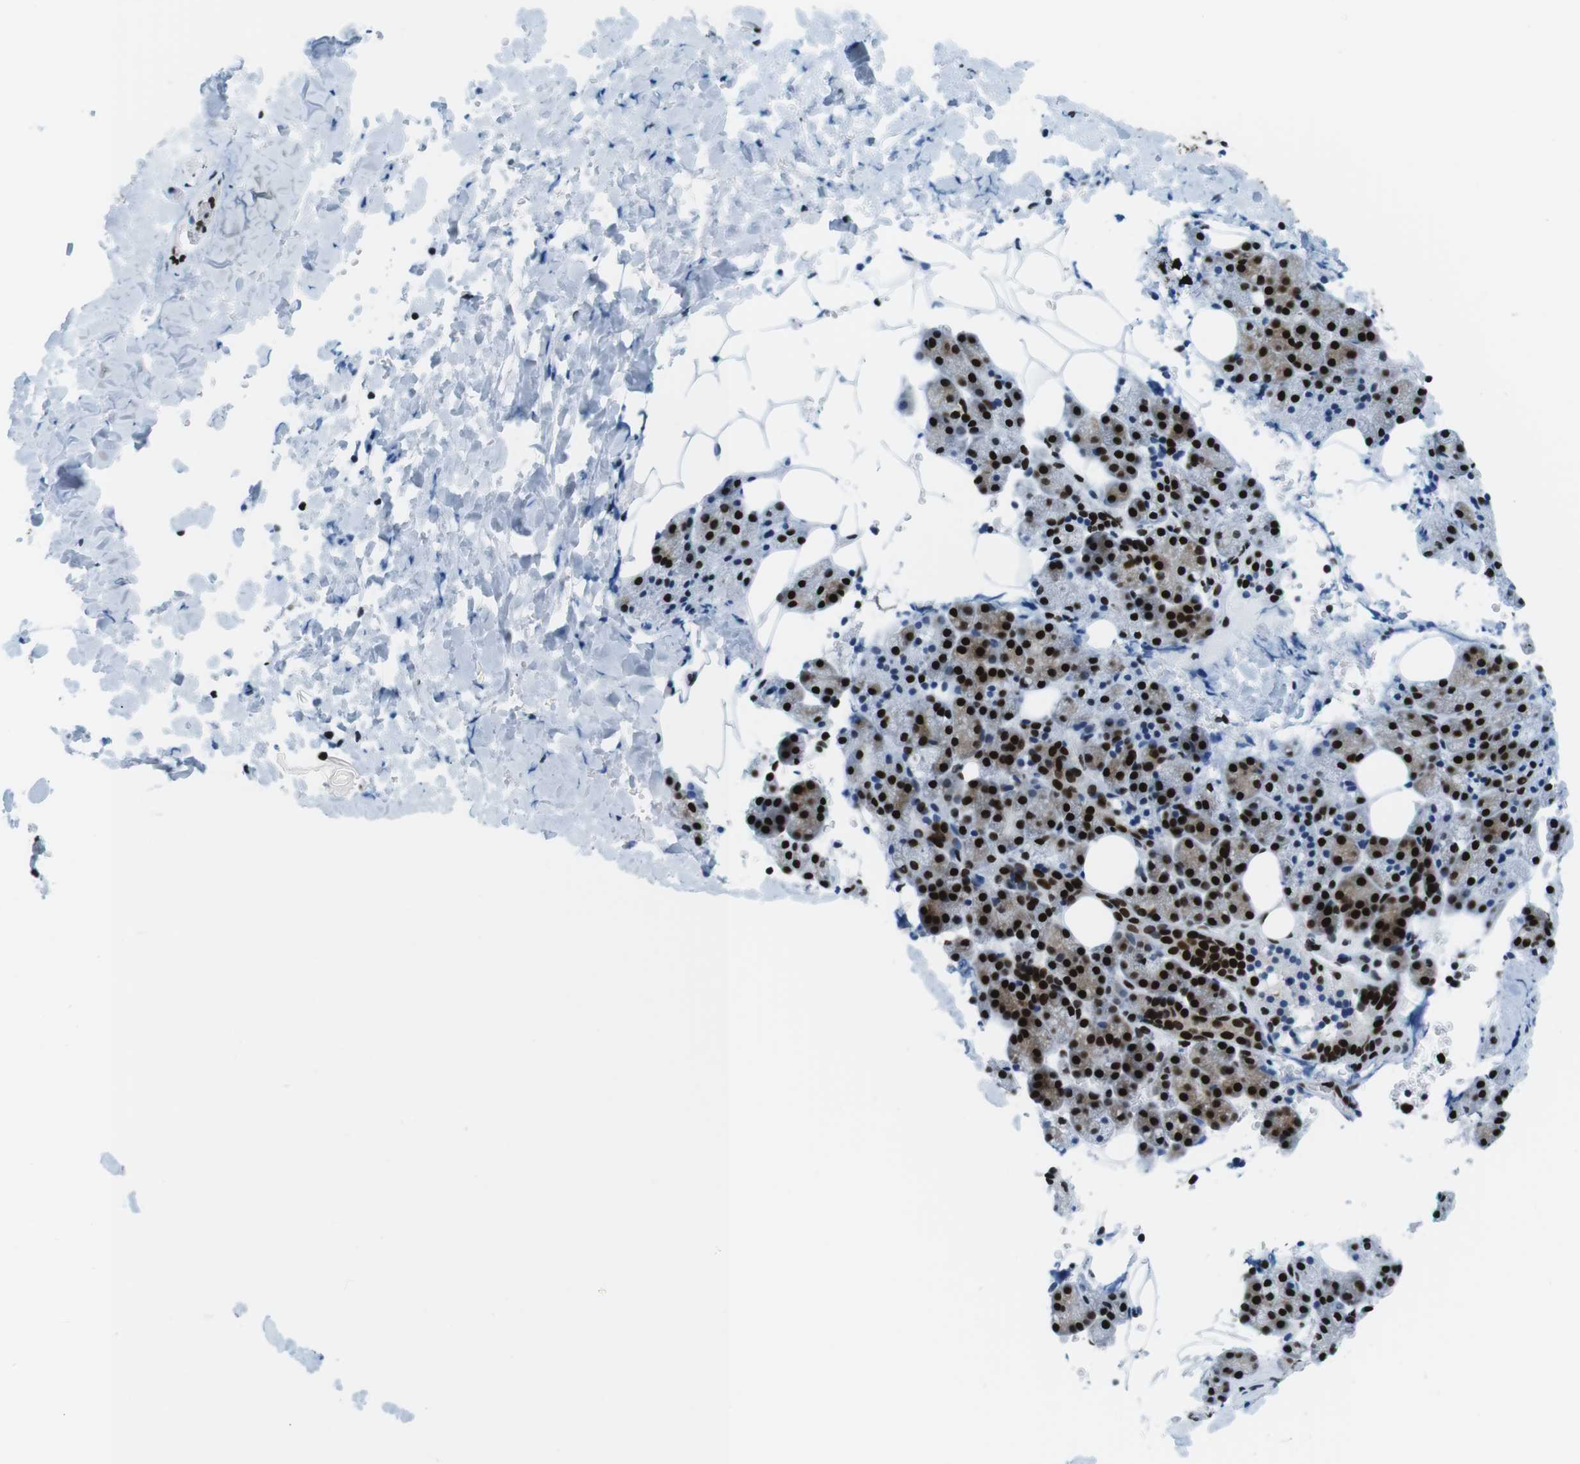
{"staining": {"intensity": "strong", "quantity": ">75%", "location": "nuclear"}, "tissue": "salivary gland", "cell_type": "Glandular cells", "image_type": "normal", "snomed": [{"axis": "morphology", "description": "Normal tissue, NOS"}, {"axis": "topography", "description": "Lymph node"}, {"axis": "topography", "description": "Salivary gland"}], "caption": "A high-resolution micrograph shows IHC staining of normal salivary gland, which shows strong nuclear positivity in approximately >75% of glandular cells.", "gene": "CITED2", "patient": {"sex": "male", "age": 8}}